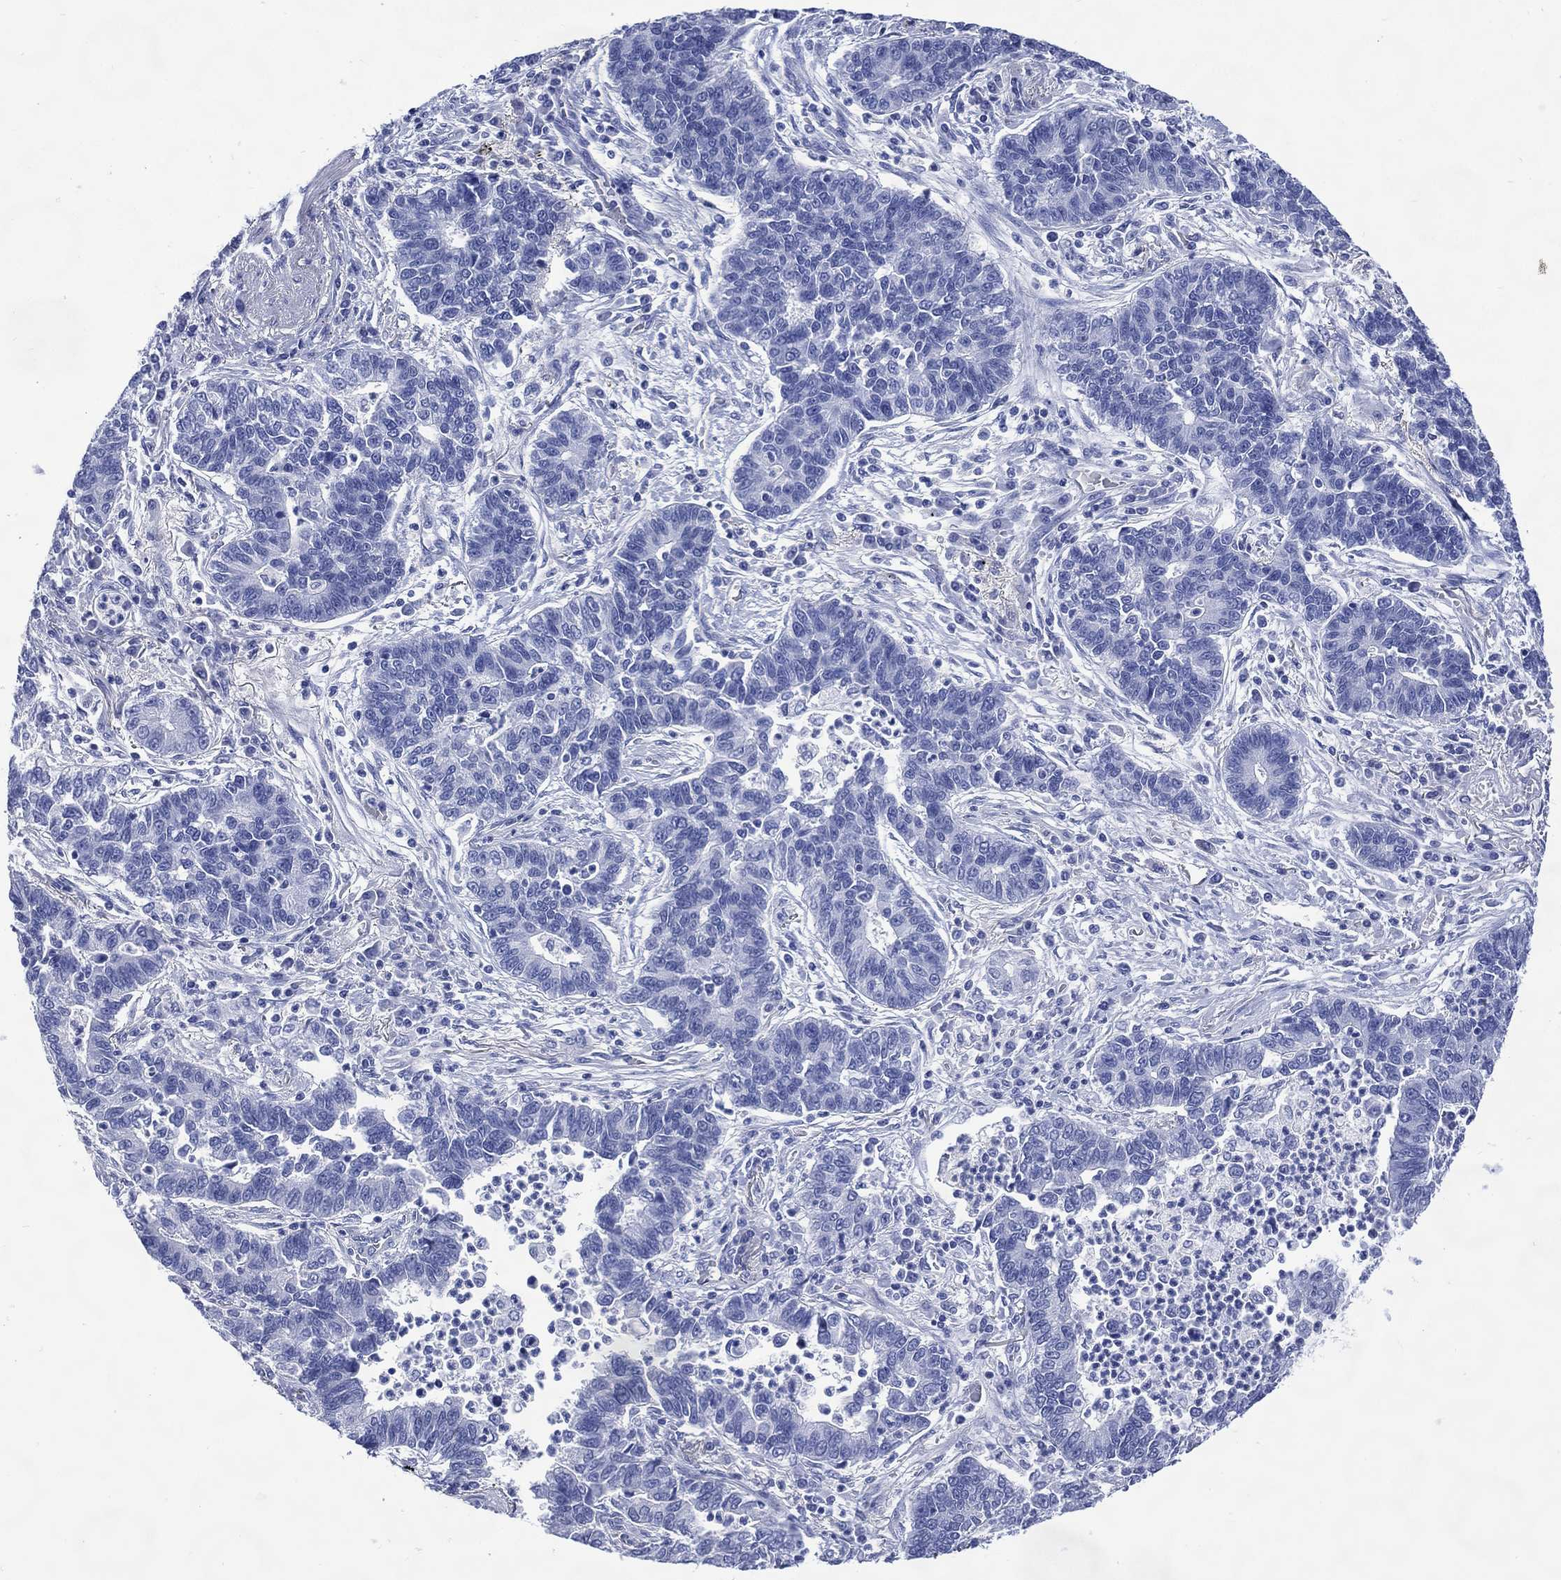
{"staining": {"intensity": "negative", "quantity": "none", "location": "none"}, "tissue": "lung cancer", "cell_type": "Tumor cells", "image_type": "cancer", "snomed": [{"axis": "morphology", "description": "Adenocarcinoma, NOS"}, {"axis": "topography", "description": "Lung"}], "caption": "An immunohistochemistry (IHC) image of lung cancer is shown. There is no staining in tumor cells of lung cancer.", "gene": "SHCBP1L", "patient": {"sex": "female", "age": 57}}